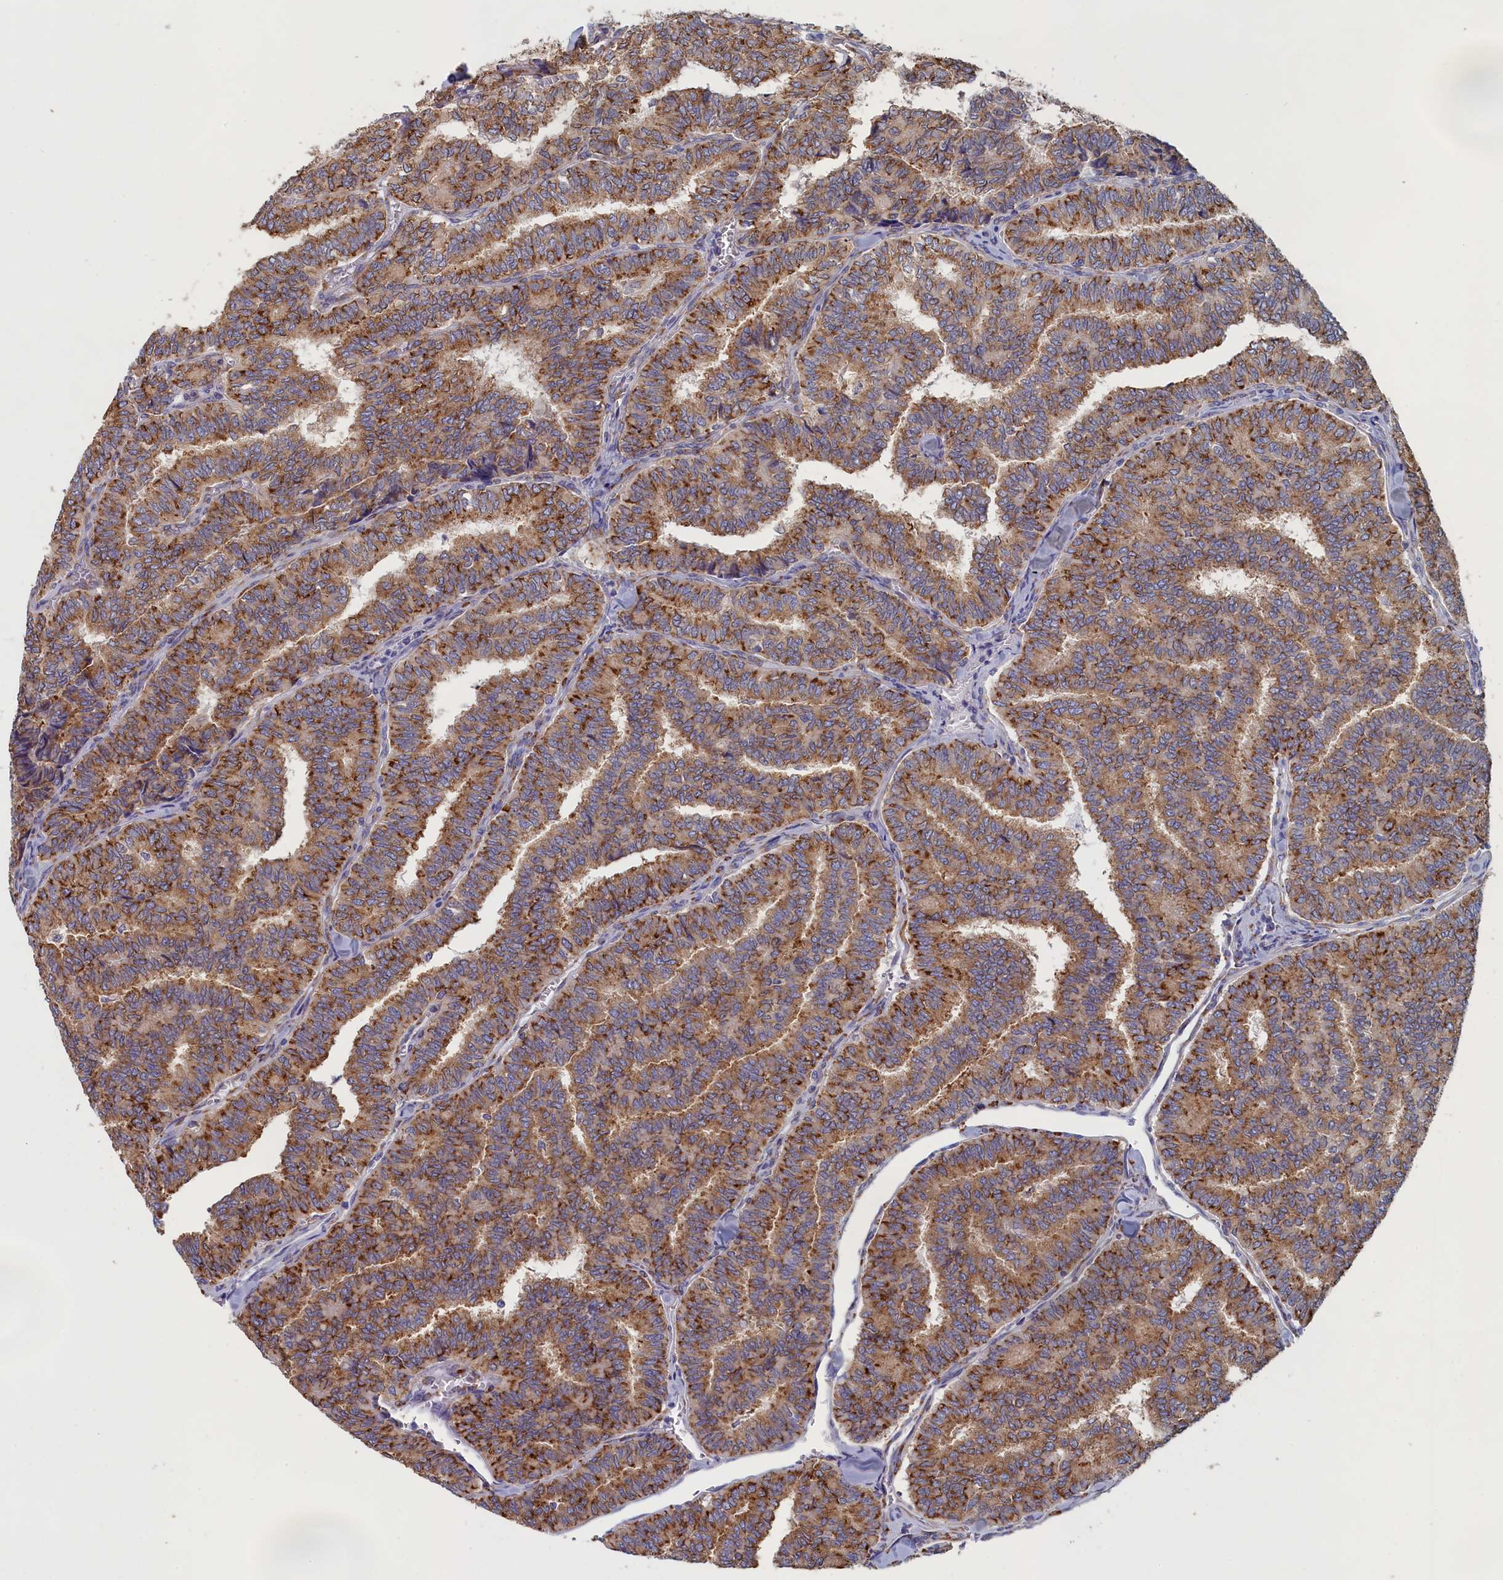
{"staining": {"intensity": "moderate", "quantity": ">75%", "location": "cytoplasmic/membranous"}, "tissue": "thyroid cancer", "cell_type": "Tumor cells", "image_type": "cancer", "snomed": [{"axis": "morphology", "description": "Papillary adenocarcinoma, NOS"}, {"axis": "topography", "description": "Thyroid gland"}], "caption": "High-magnification brightfield microscopy of thyroid cancer (papillary adenocarcinoma) stained with DAB (3,3'-diaminobenzidine) (brown) and counterstained with hematoxylin (blue). tumor cells exhibit moderate cytoplasmic/membranous positivity is identified in approximately>75% of cells.", "gene": "CCDC68", "patient": {"sex": "female", "age": 35}}